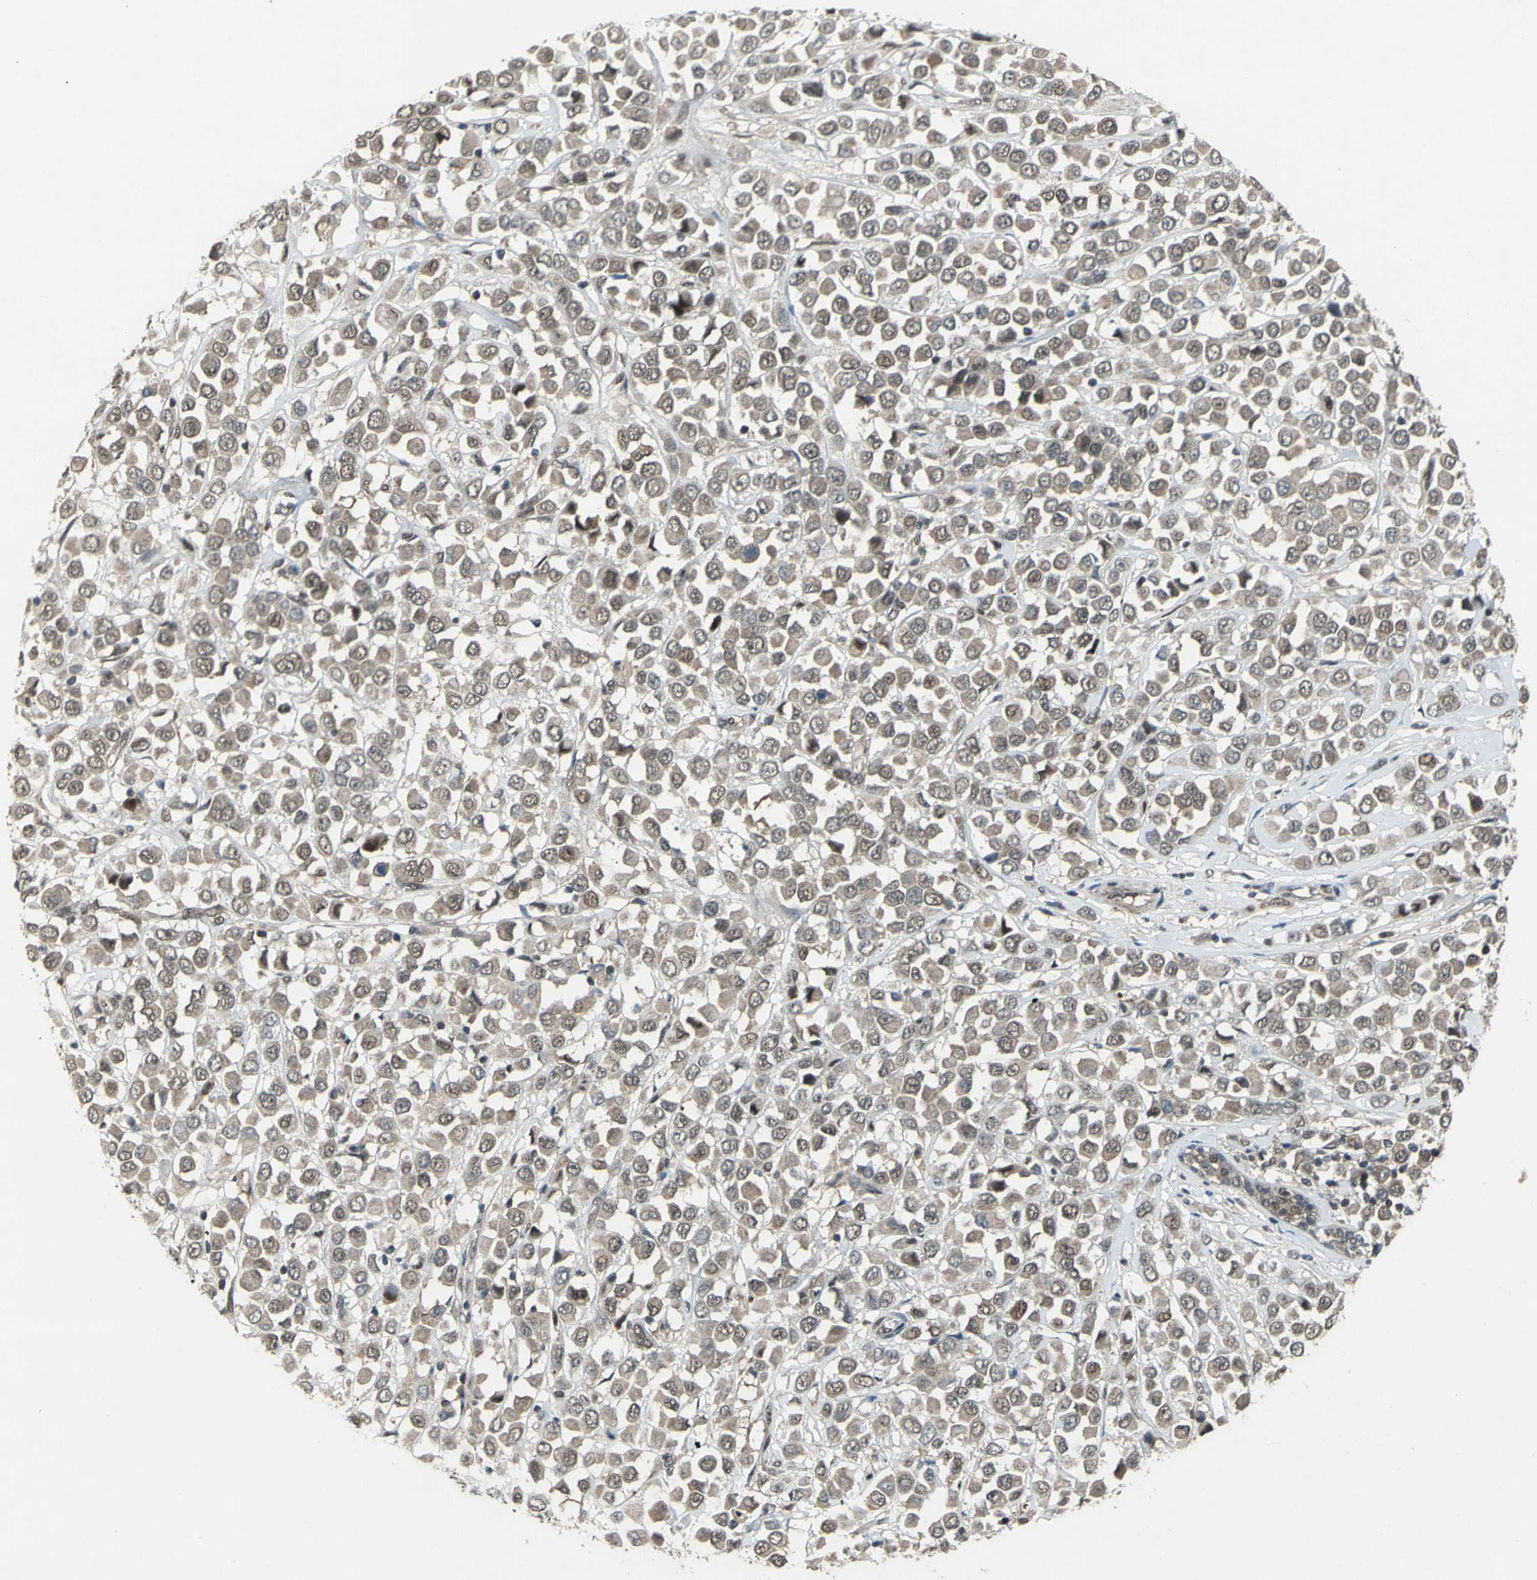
{"staining": {"intensity": "weak", "quantity": ">75%", "location": "cytoplasmic/membranous,nuclear"}, "tissue": "breast cancer", "cell_type": "Tumor cells", "image_type": "cancer", "snomed": [{"axis": "morphology", "description": "Duct carcinoma"}, {"axis": "topography", "description": "Breast"}], "caption": "Human breast infiltrating ductal carcinoma stained with a brown dye reveals weak cytoplasmic/membranous and nuclear positive expression in approximately >75% of tumor cells.", "gene": "COPS5", "patient": {"sex": "female", "age": 61}}